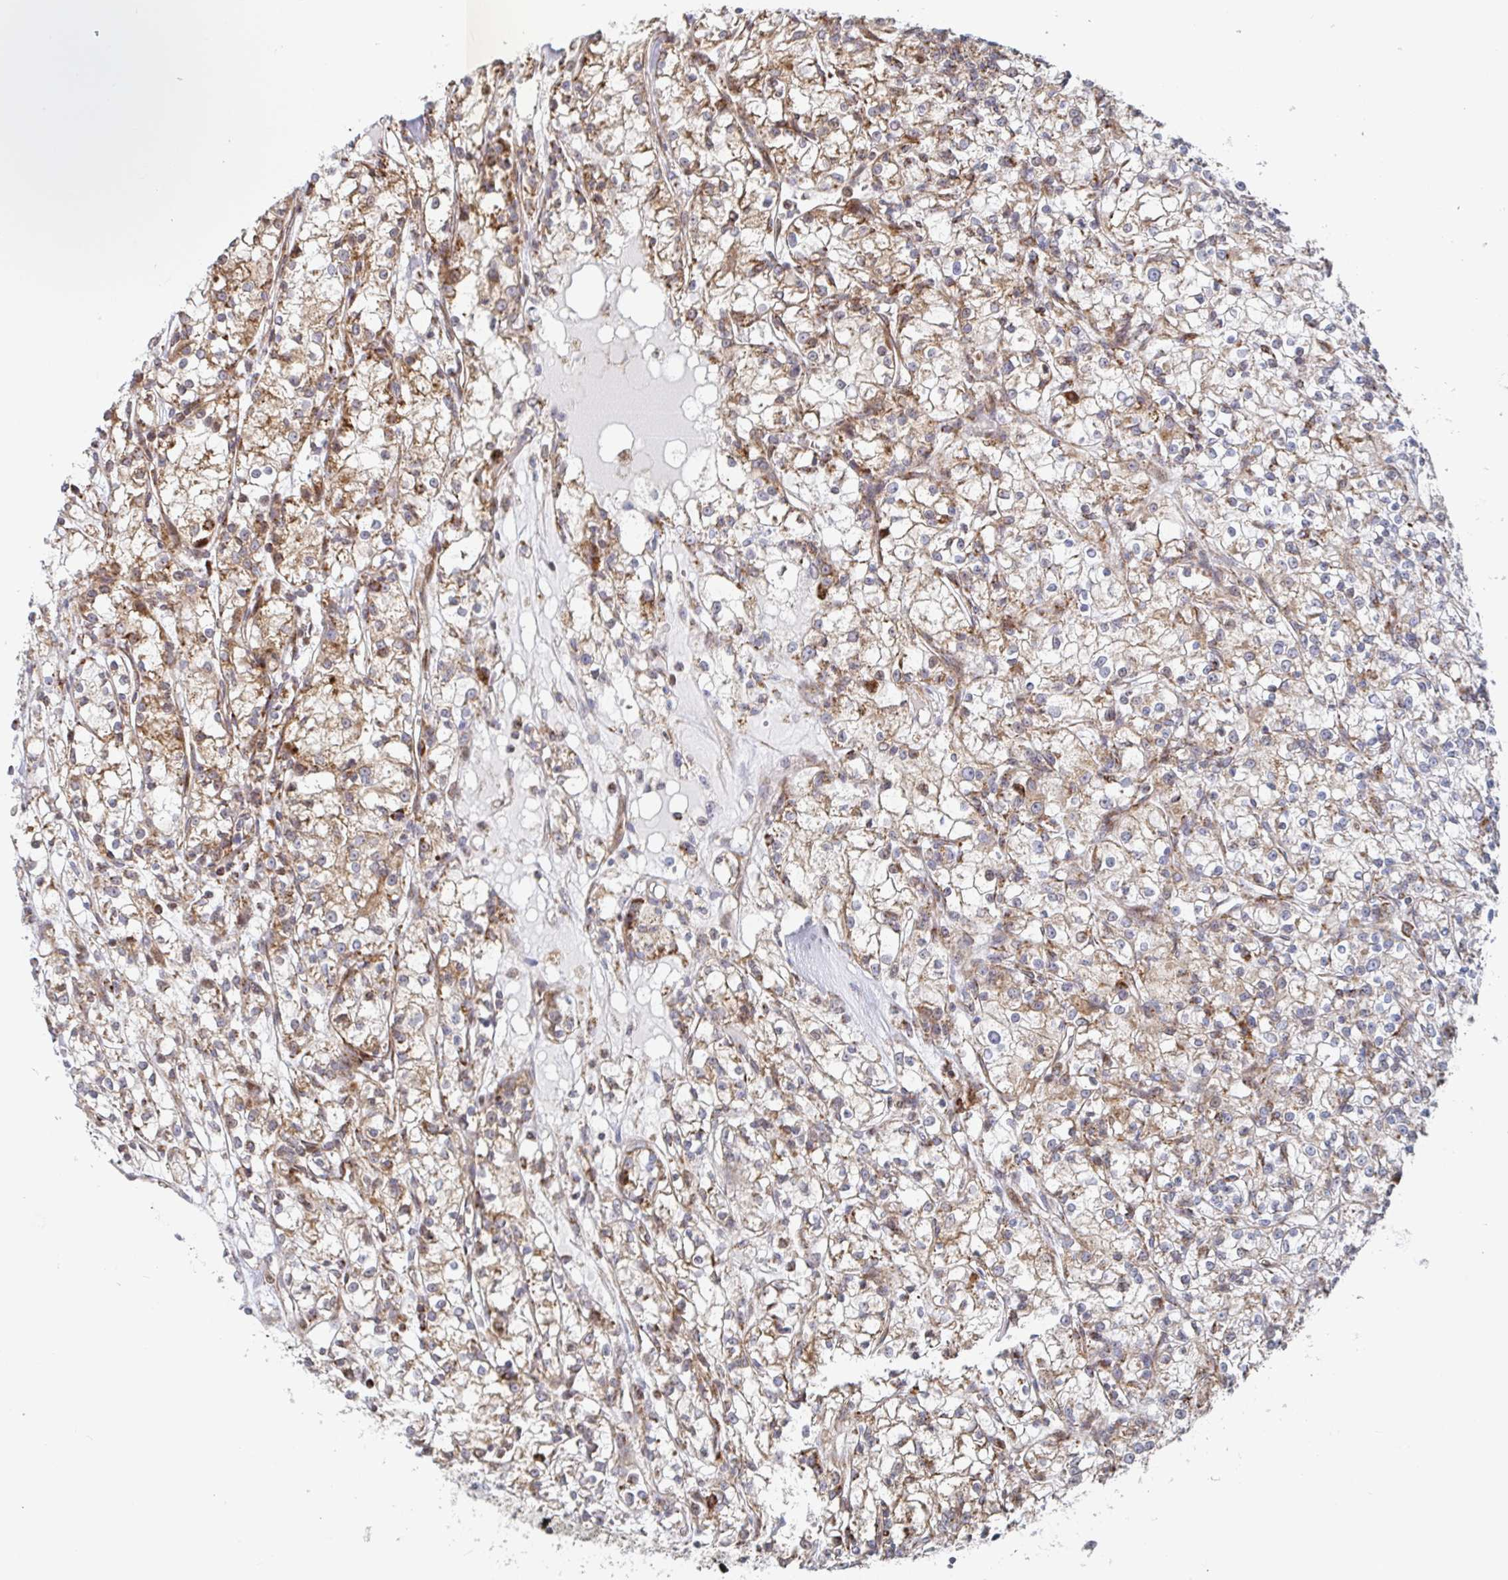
{"staining": {"intensity": "moderate", "quantity": ">75%", "location": "cytoplasmic/membranous"}, "tissue": "renal cancer", "cell_type": "Tumor cells", "image_type": "cancer", "snomed": [{"axis": "morphology", "description": "Adenocarcinoma, NOS"}, {"axis": "topography", "description": "Kidney"}], "caption": "A micrograph of renal cancer (adenocarcinoma) stained for a protein reveals moderate cytoplasmic/membranous brown staining in tumor cells.", "gene": "STARD8", "patient": {"sex": "female", "age": 59}}